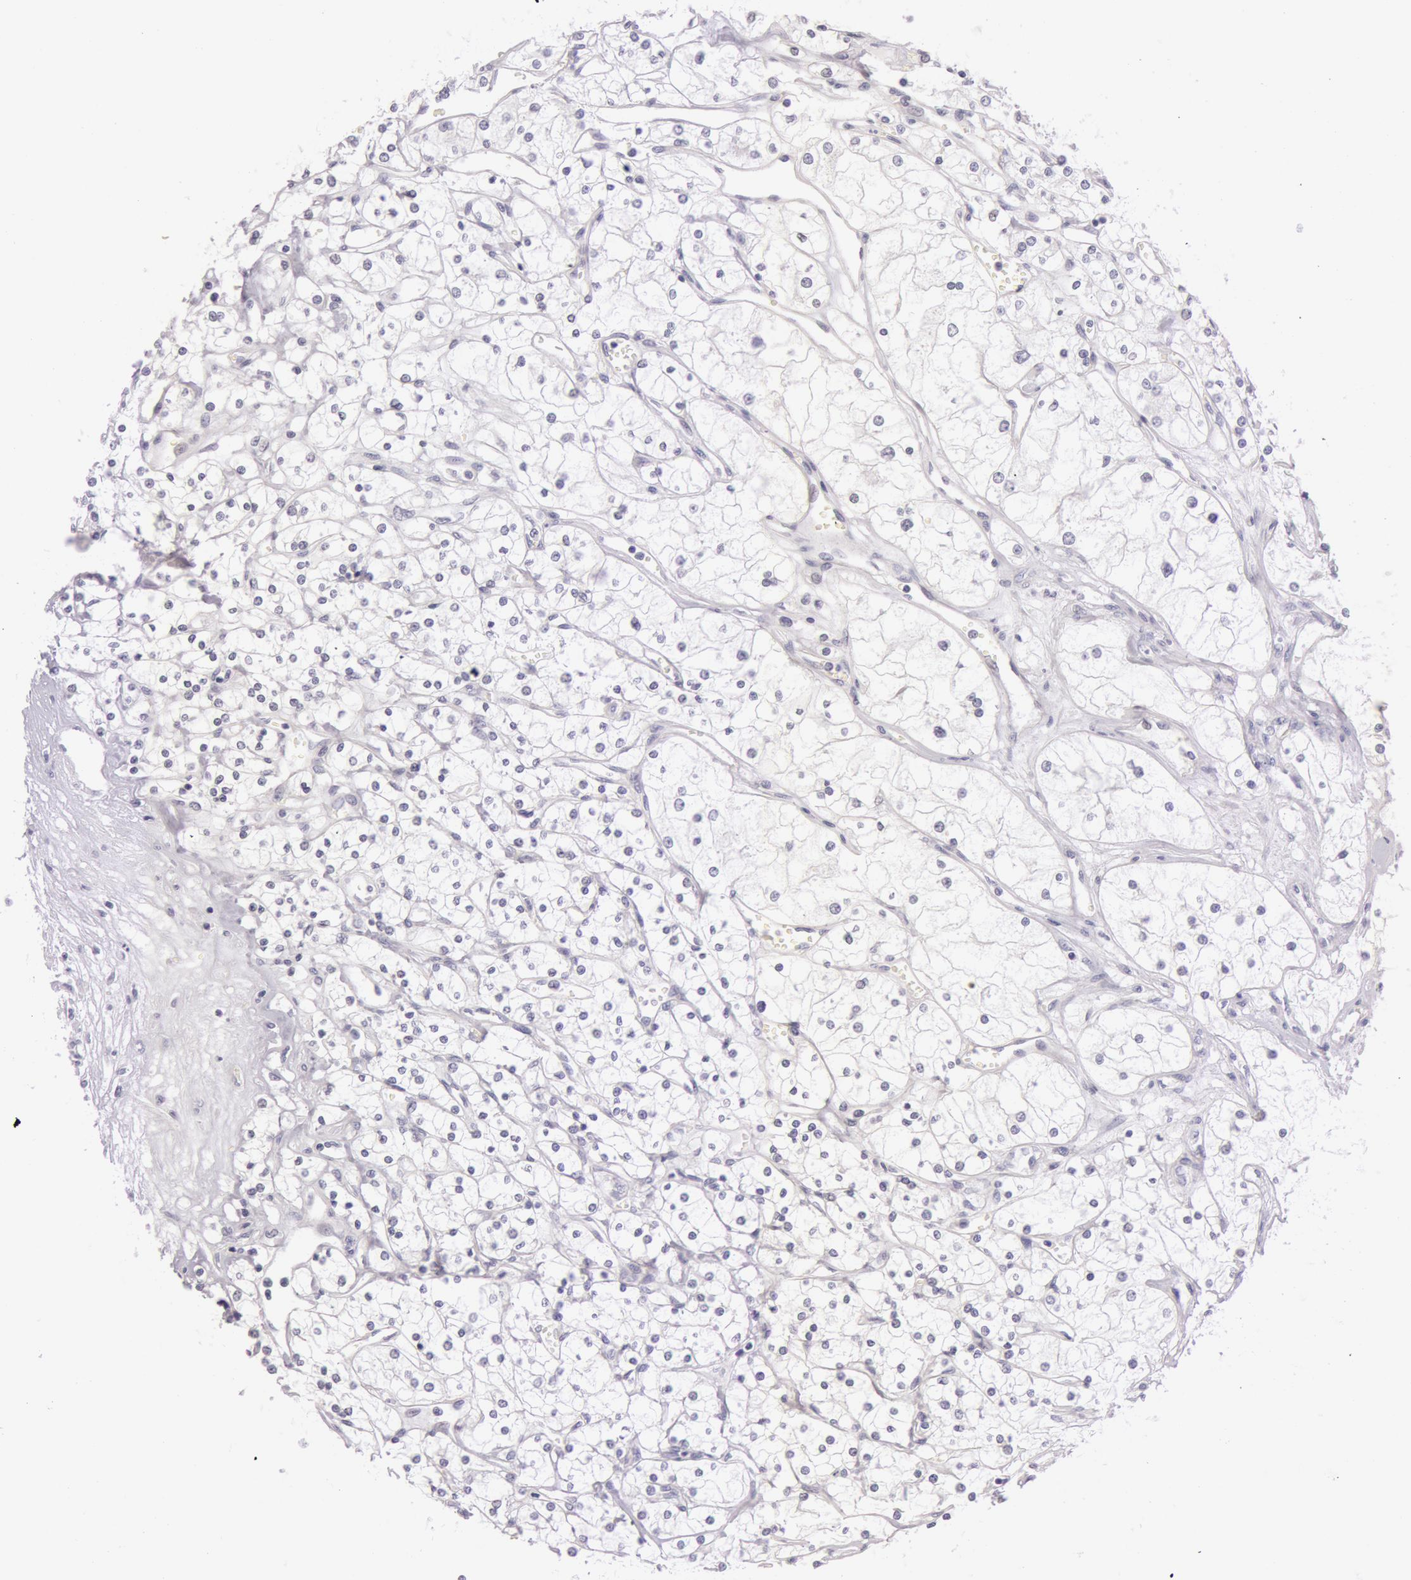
{"staining": {"intensity": "negative", "quantity": "none", "location": "none"}, "tissue": "renal cancer", "cell_type": "Tumor cells", "image_type": "cancer", "snomed": [{"axis": "morphology", "description": "Adenocarcinoma, NOS"}, {"axis": "topography", "description": "Kidney"}], "caption": "This is a micrograph of IHC staining of adenocarcinoma (renal), which shows no positivity in tumor cells.", "gene": "RBMY1F", "patient": {"sex": "male", "age": 61}}